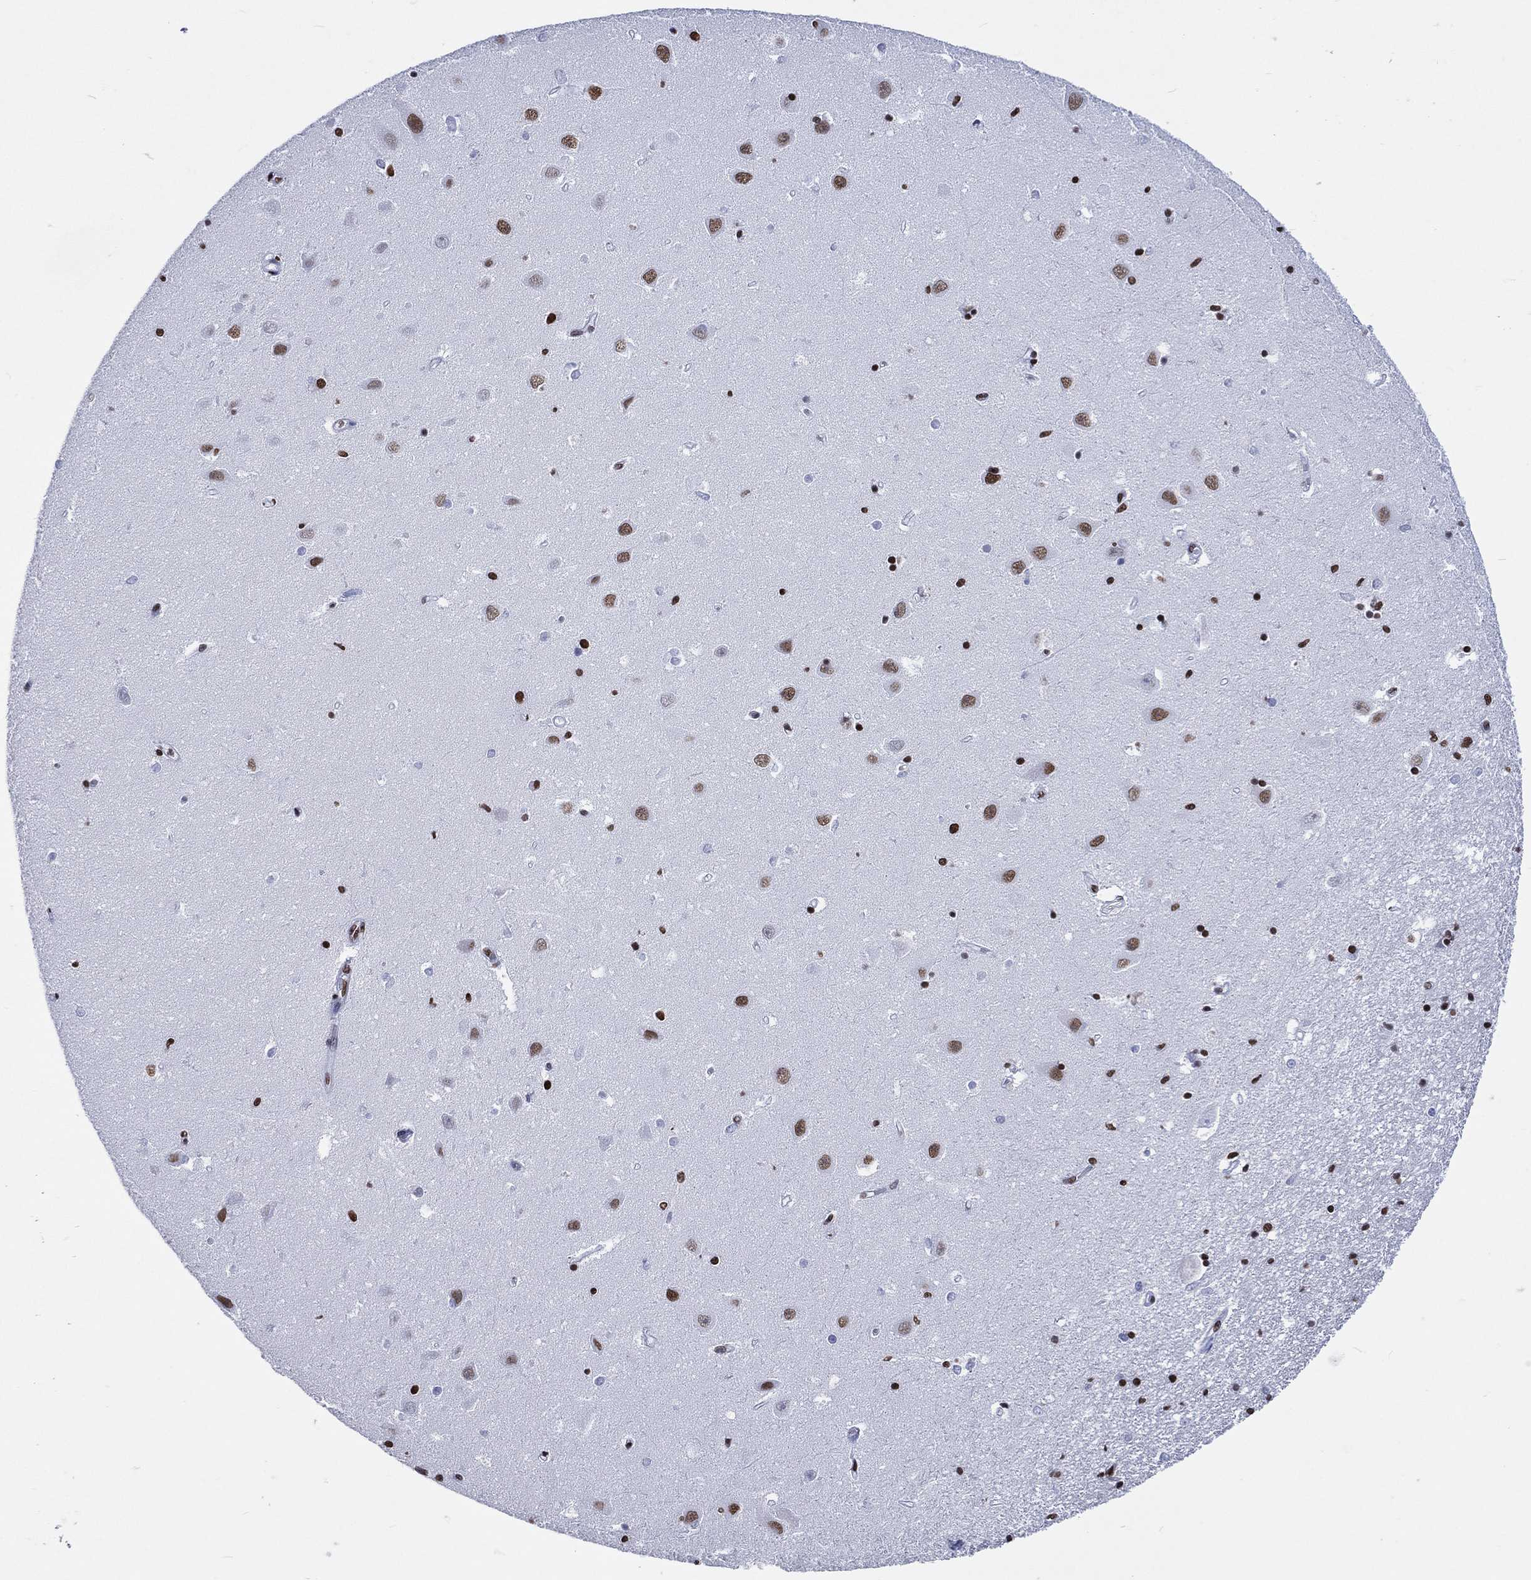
{"staining": {"intensity": "strong", "quantity": "<25%", "location": "nuclear"}, "tissue": "hippocampus", "cell_type": "Glial cells", "image_type": "normal", "snomed": [{"axis": "morphology", "description": "Normal tissue, NOS"}, {"axis": "topography", "description": "Hippocampus"}], "caption": "IHC (DAB) staining of normal hippocampus demonstrates strong nuclear protein expression in approximately <25% of glial cells.", "gene": "RETREG2", "patient": {"sex": "female", "age": 64}}